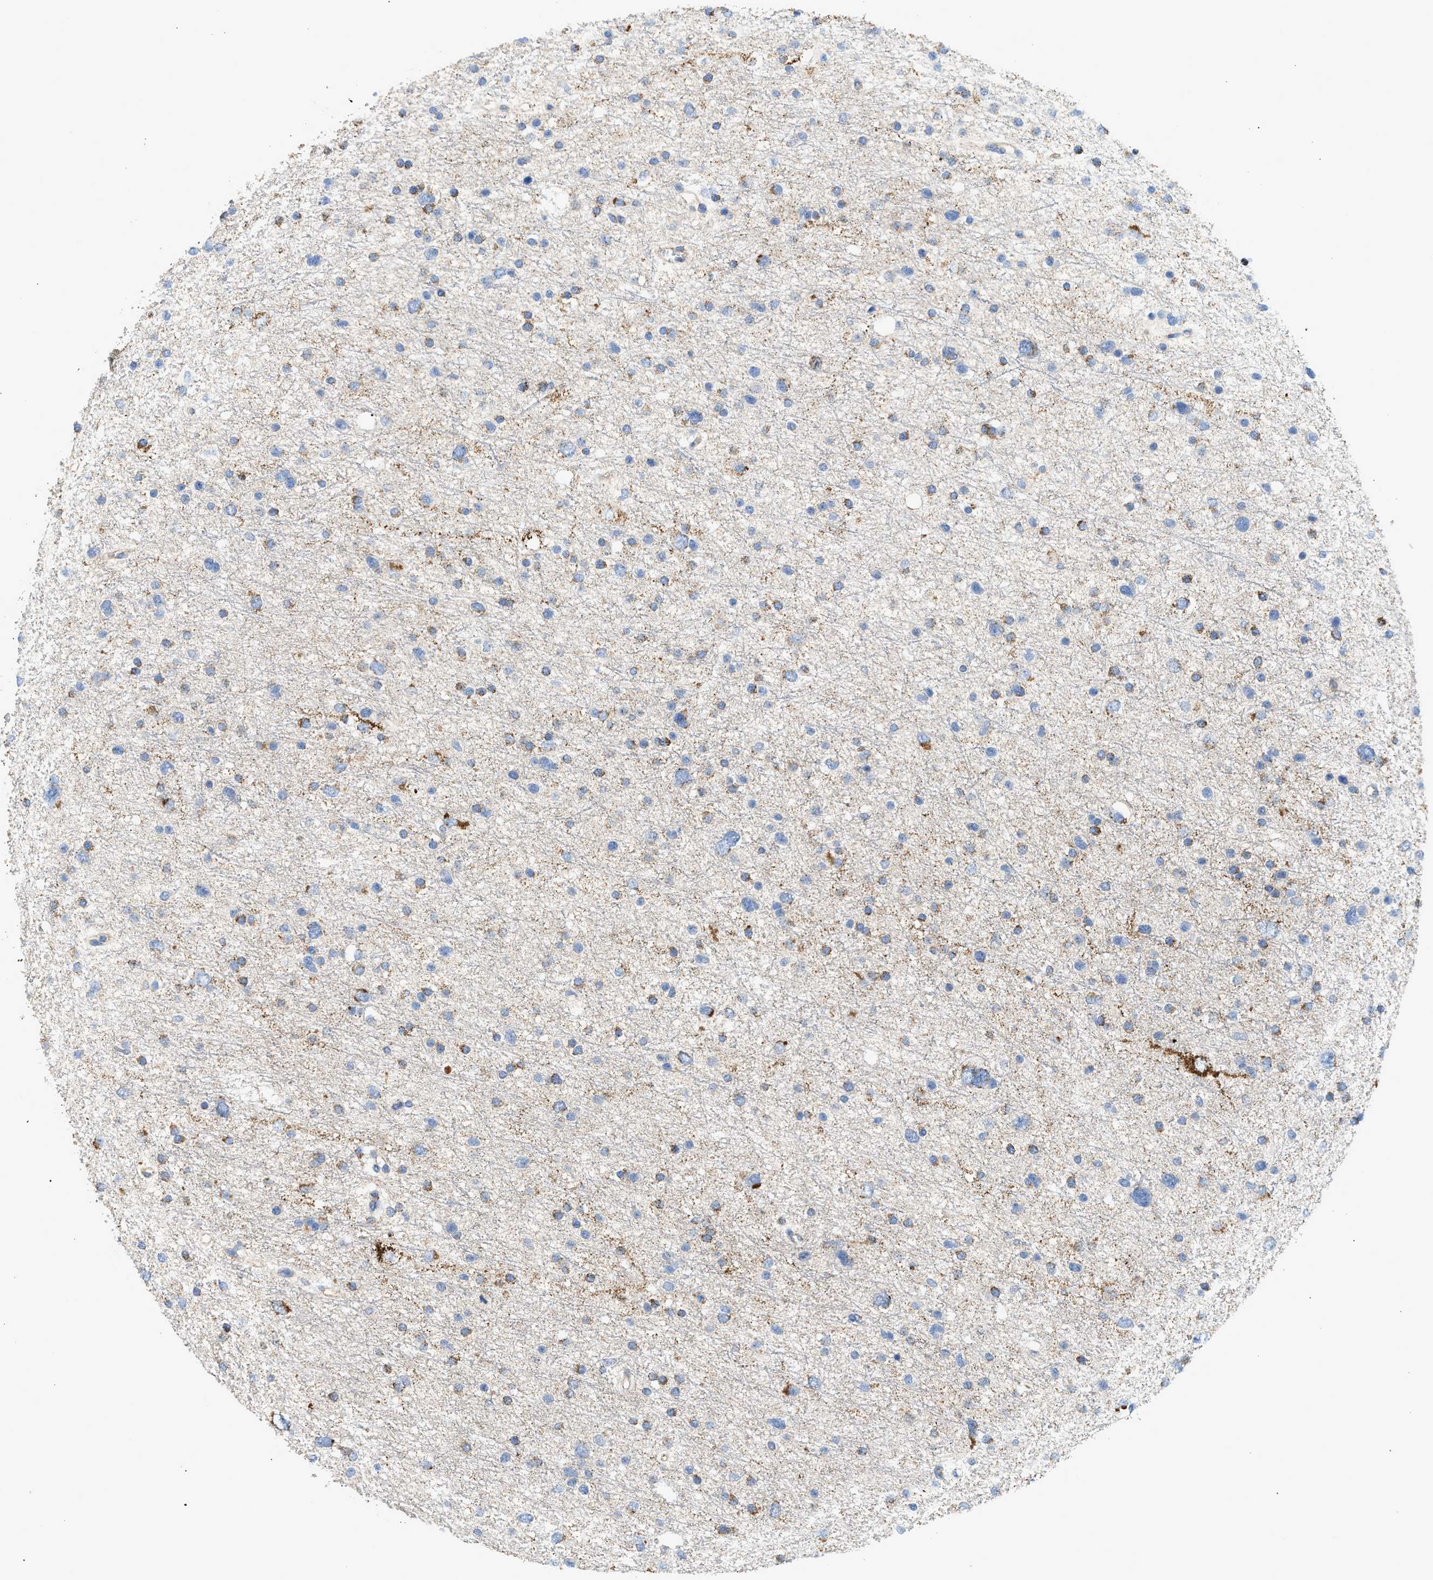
{"staining": {"intensity": "moderate", "quantity": "<25%", "location": "cytoplasmic/membranous"}, "tissue": "glioma", "cell_type": "Tumor cells", "image_type": "cancer", "snomed": [{"axis": "morphology", "description": "Glioma, malignant, Low grade"}, {"axis": "topography", "description": "Brain"}], "caption": "Protein staining by immunohistochemistry reveals moderate cytoplasmic/membranous staining in about <25% of tumor cells in malignant low-grade glioma.", "gene": "GOT2", "patient": {"sex": "female", "age": 37}}